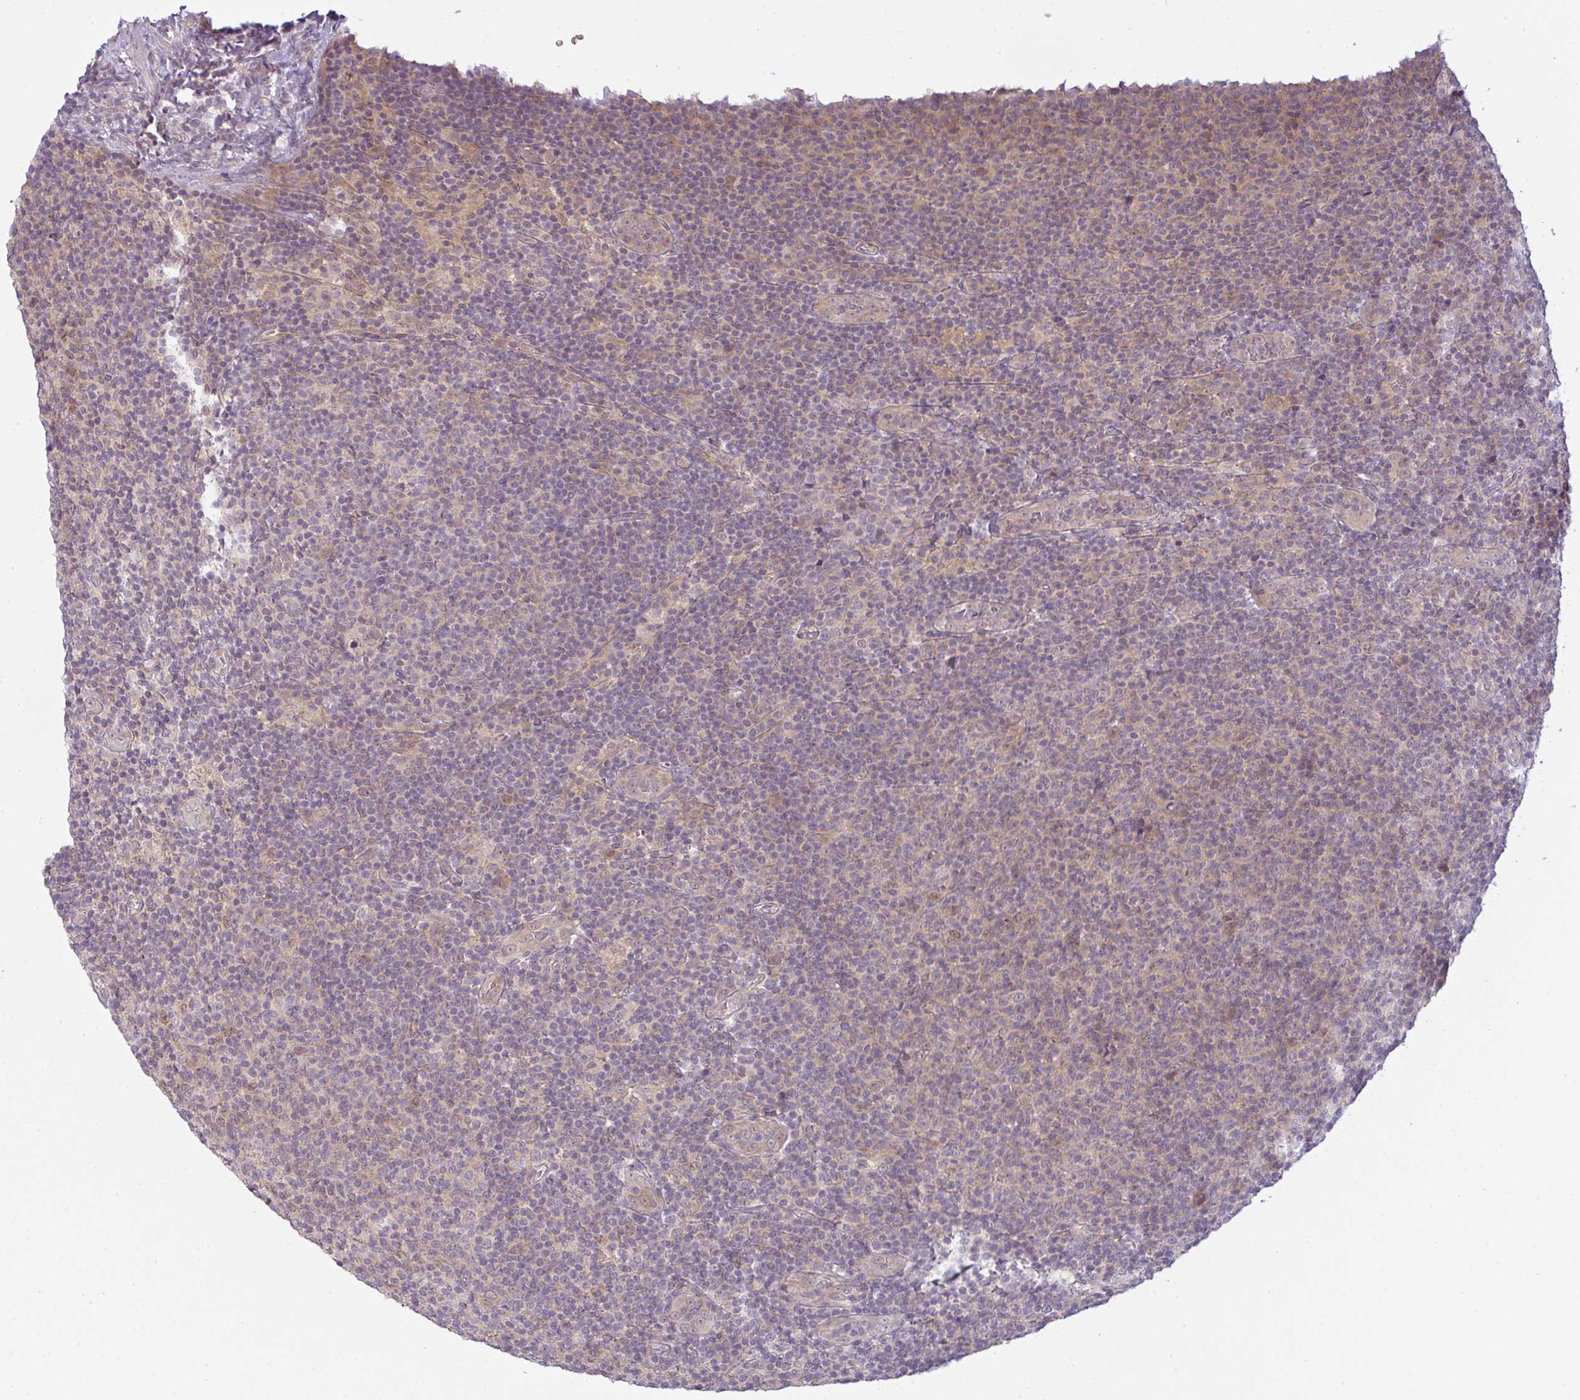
{"staining": {"intensity": "negative", "quantity": "none", "location": "none"}, "tissue": "lymphoma", "cell_type": "Tumor cells", "image_type": "cancer", "snomed": [{"axis": "morphology", "description": "Malignant lymphoma, non-Hodgkin's type, Low grade"}, {"axis": "topography", "description": "Lymph node"}], "caption": "A photomicrograph of human low-grade malignant lymphoma, non-Hodgkin's type is negative for staining in tumor cells.", "gene": "CSE1L", "patient": {"sex": "male", "age": 66}}